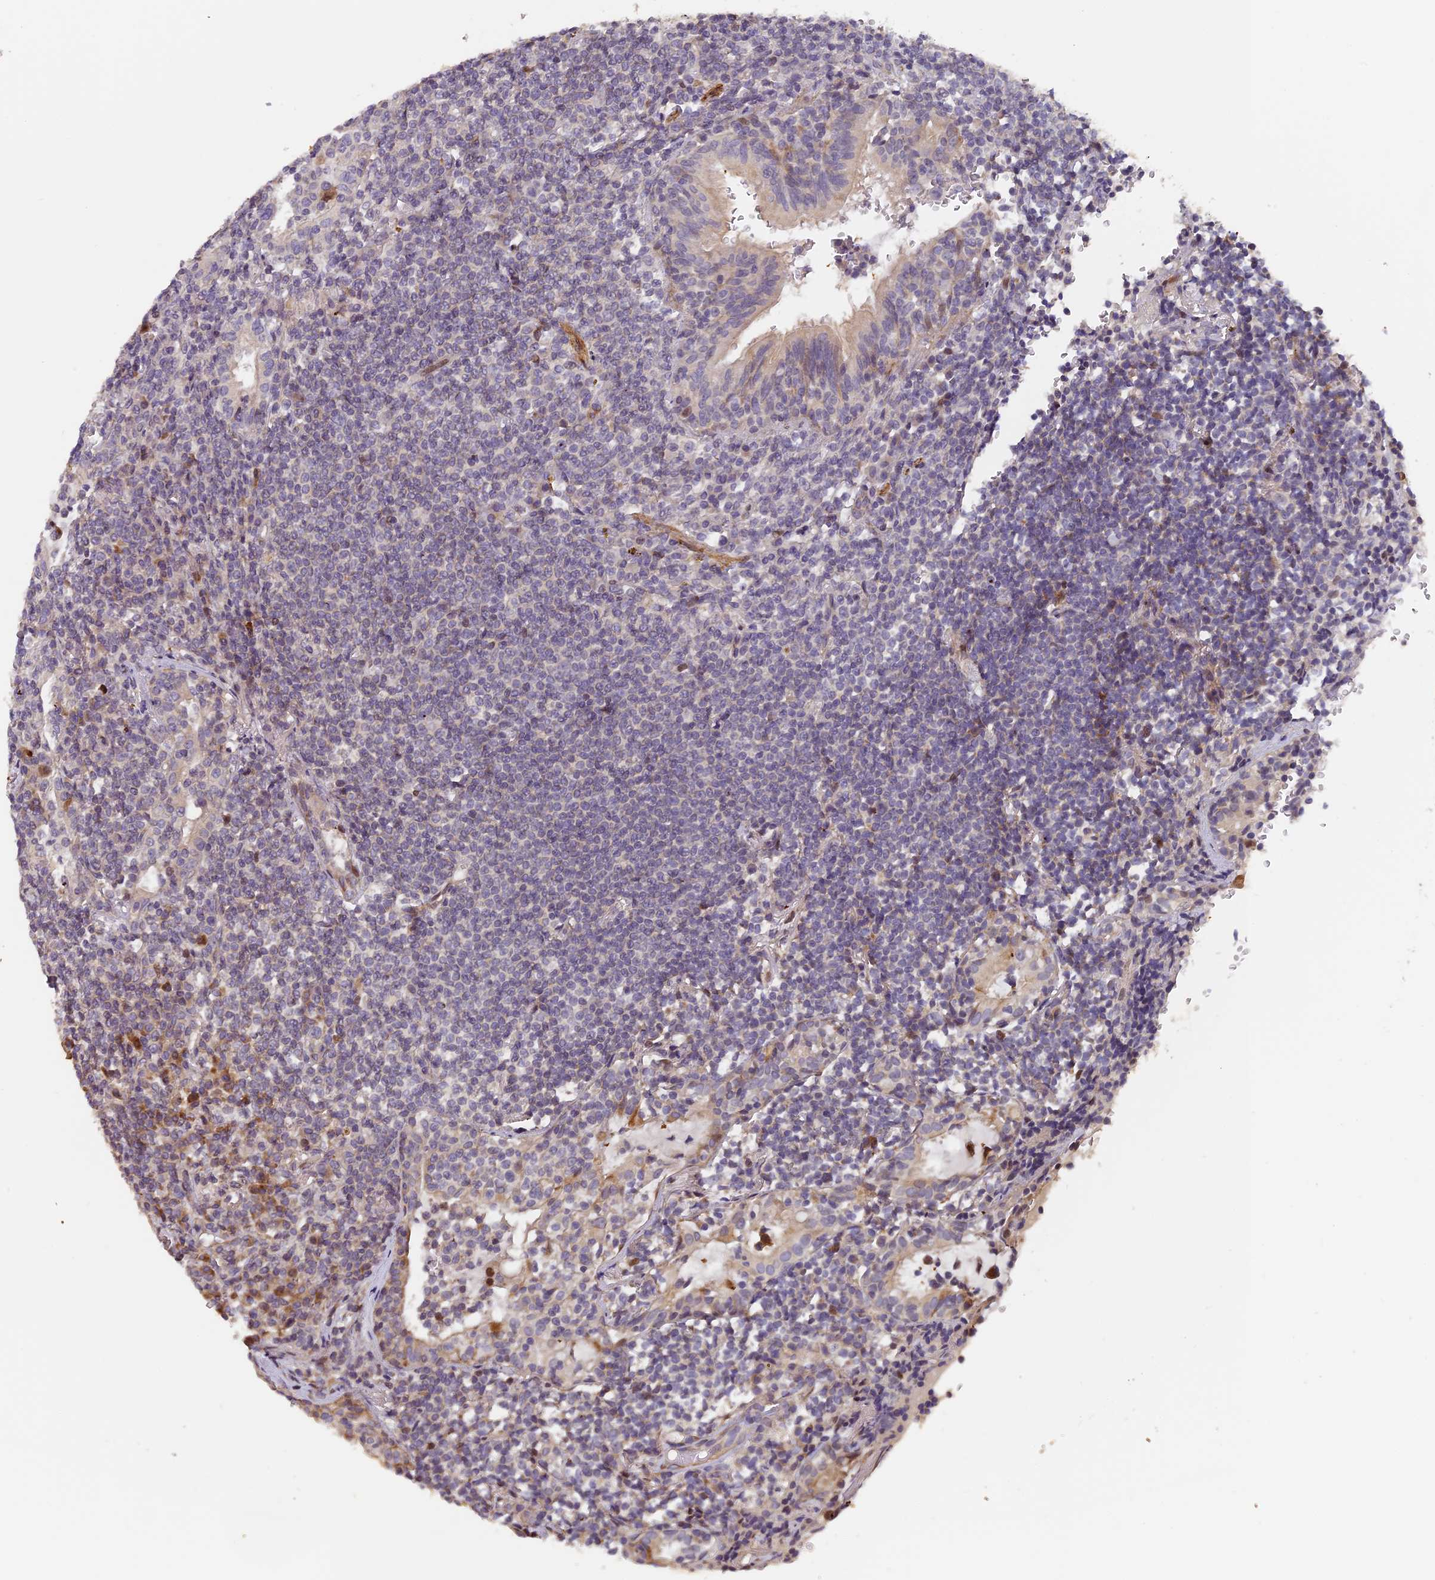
{"staining": {"intensity": "negative", "quantity": "none", "location": "none"}, "tissue": "lymphoma", "cell_type": "Tumor cells", "image_type": "cancer", "snomed": [{"axis": "morphology", "description": "Malignant lymphoma, non-Hodgkin's type, Low grade"}, {"axis": "topography", "description": "Lung"}], "caption": "Immunohistochemistry image of neoplastic tissue: lymphoma stained with DAB (3,3'-diaminobenzidine) demonstrates no significant protein expression in tumor cells.", "gene": "RAB28", "patient": {"sex": "female", "age": 71}}